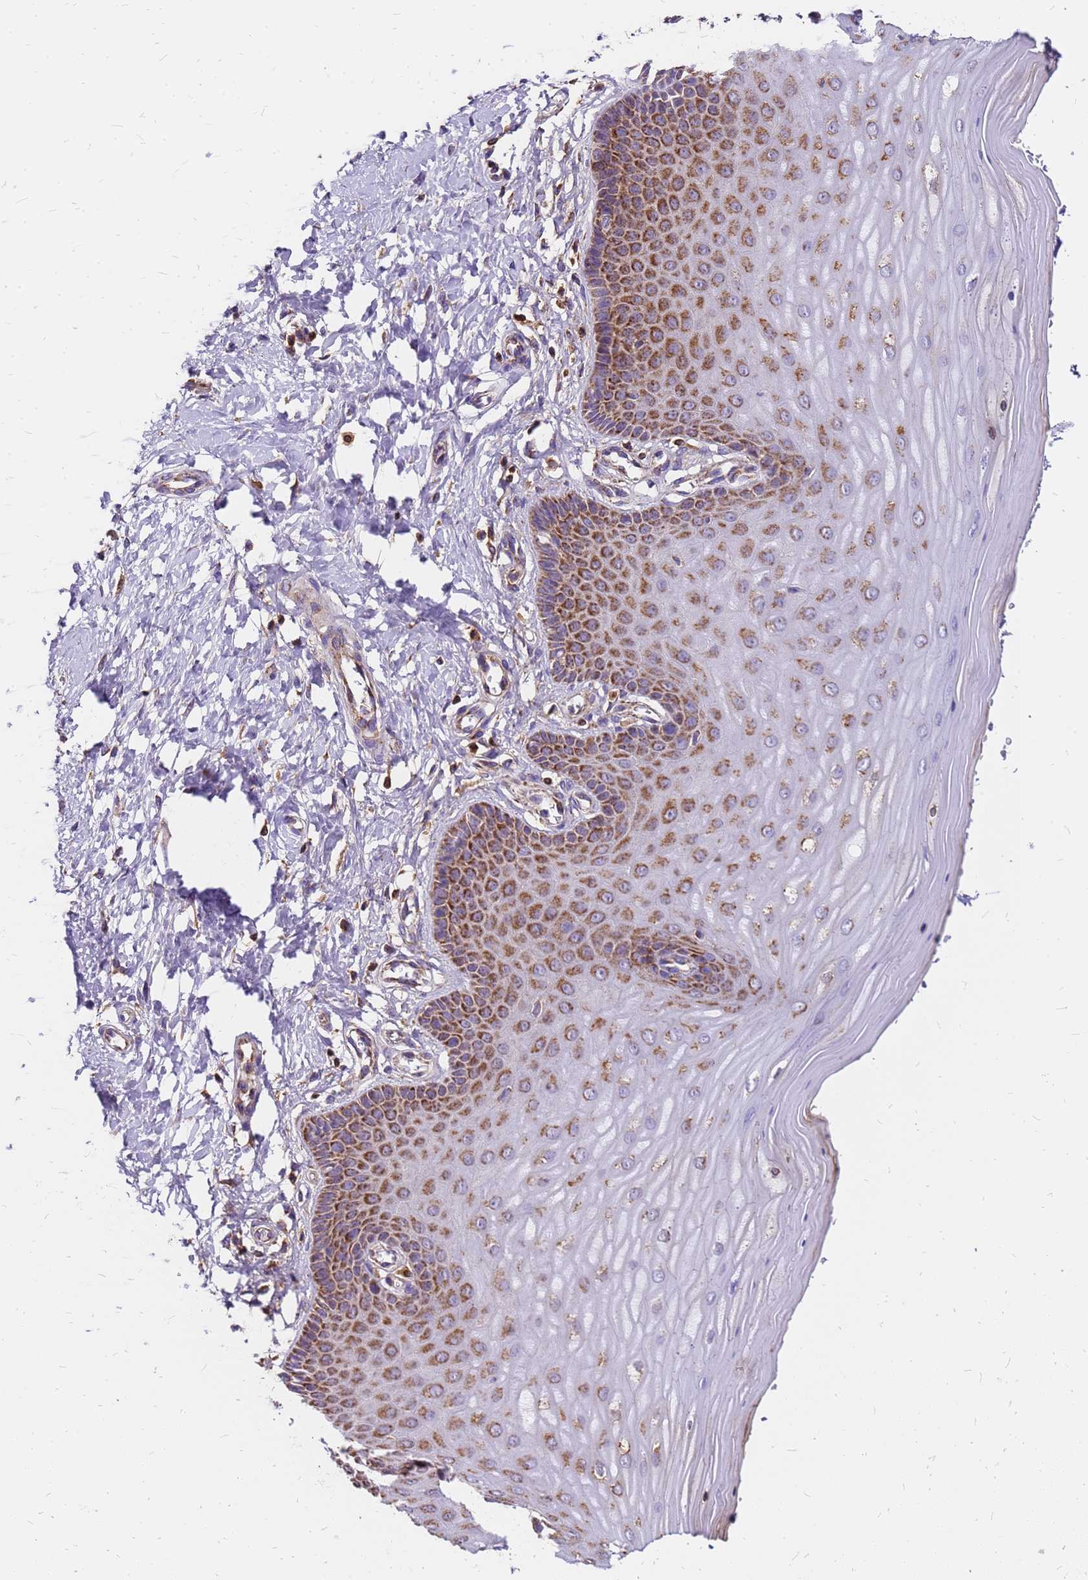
{"staining": {"intensity": "moderate", "quantity": ">75%", "location": "cytoplasmic/membranous"}, "tissue": "cervix", "cell_type": "Glandular cells", "image_type": "normal", "snomed": [{"axis": "morphology", "description": "Normal tissue, NOS"}, {"axis": "topography", "description": "Cervix"}], "caption": "Moderate cytoplasmic/membranous protein staining is identified in about >75% of glandular cells in cervix. The staining was performed using DAB (3,3'-diaminobenzidine) to visualize the protein expression in brown, while the nuclei were stained in blue with hematoxylin (Magnification: 20x).", "gene": "MRPS26", "patient": {"sex": "female", "age": 55}}